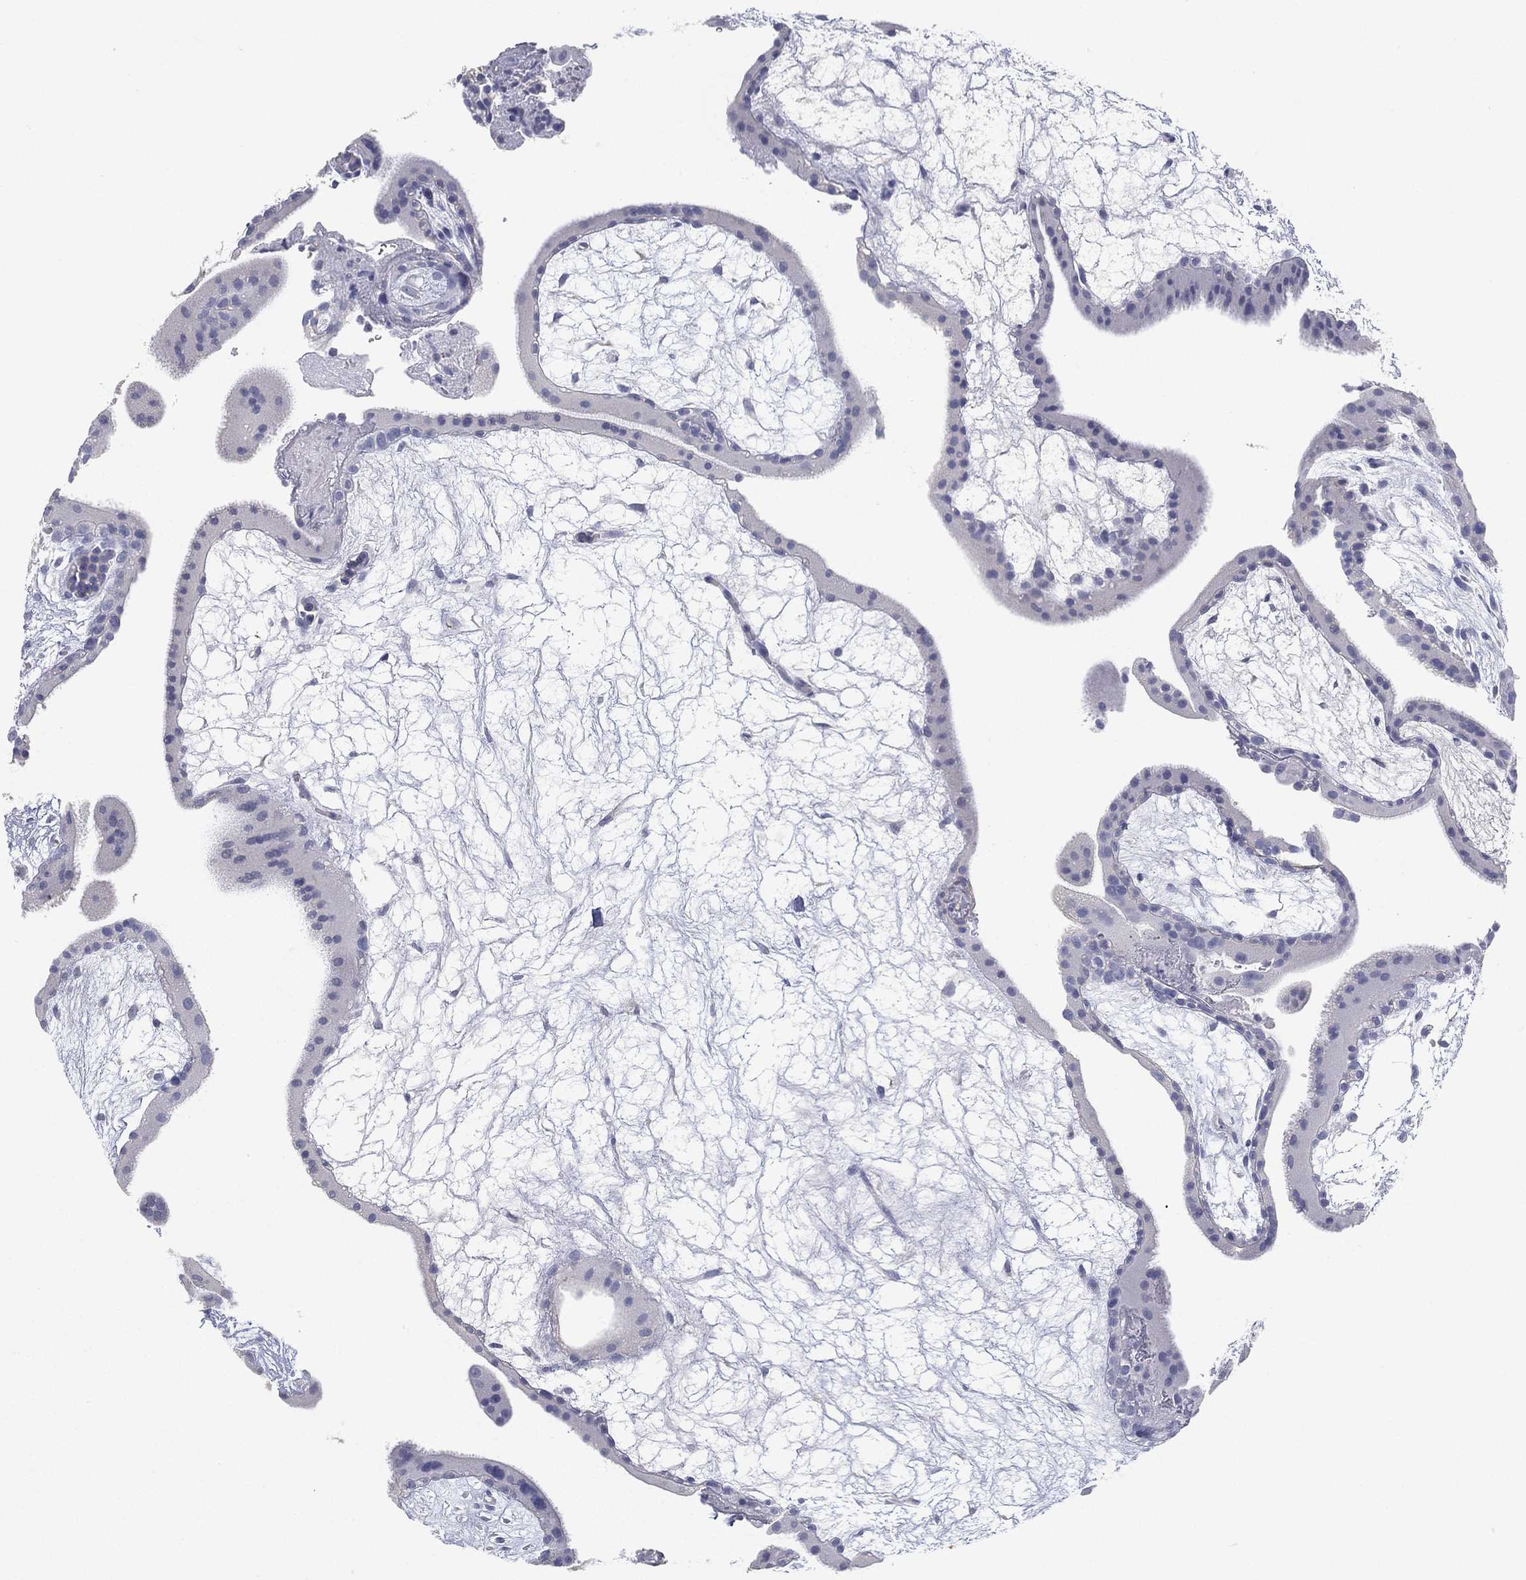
{"staining": {"intensity": "negative", "quantity": "none", "location": "none"}, "tissue": "placenta", "cell_type": "Decidual cells", "image_type": "normal", "snomed": [{"axis": "morphology", "description": "Normal tissue, NOS"}, {"axis": "topography", "description": "Placenta"}], "caption": "DAB (3,3'-diaminobenzidine) immunohistochemical staining of benign placenta exhibits no significant expression in decidual cells. The staining is performed using DAB brown chromogen with nuclei counter-stained in using hematoxylin.", "gene": "FMO1", "patient": {"sex": "female", "age": 19}}